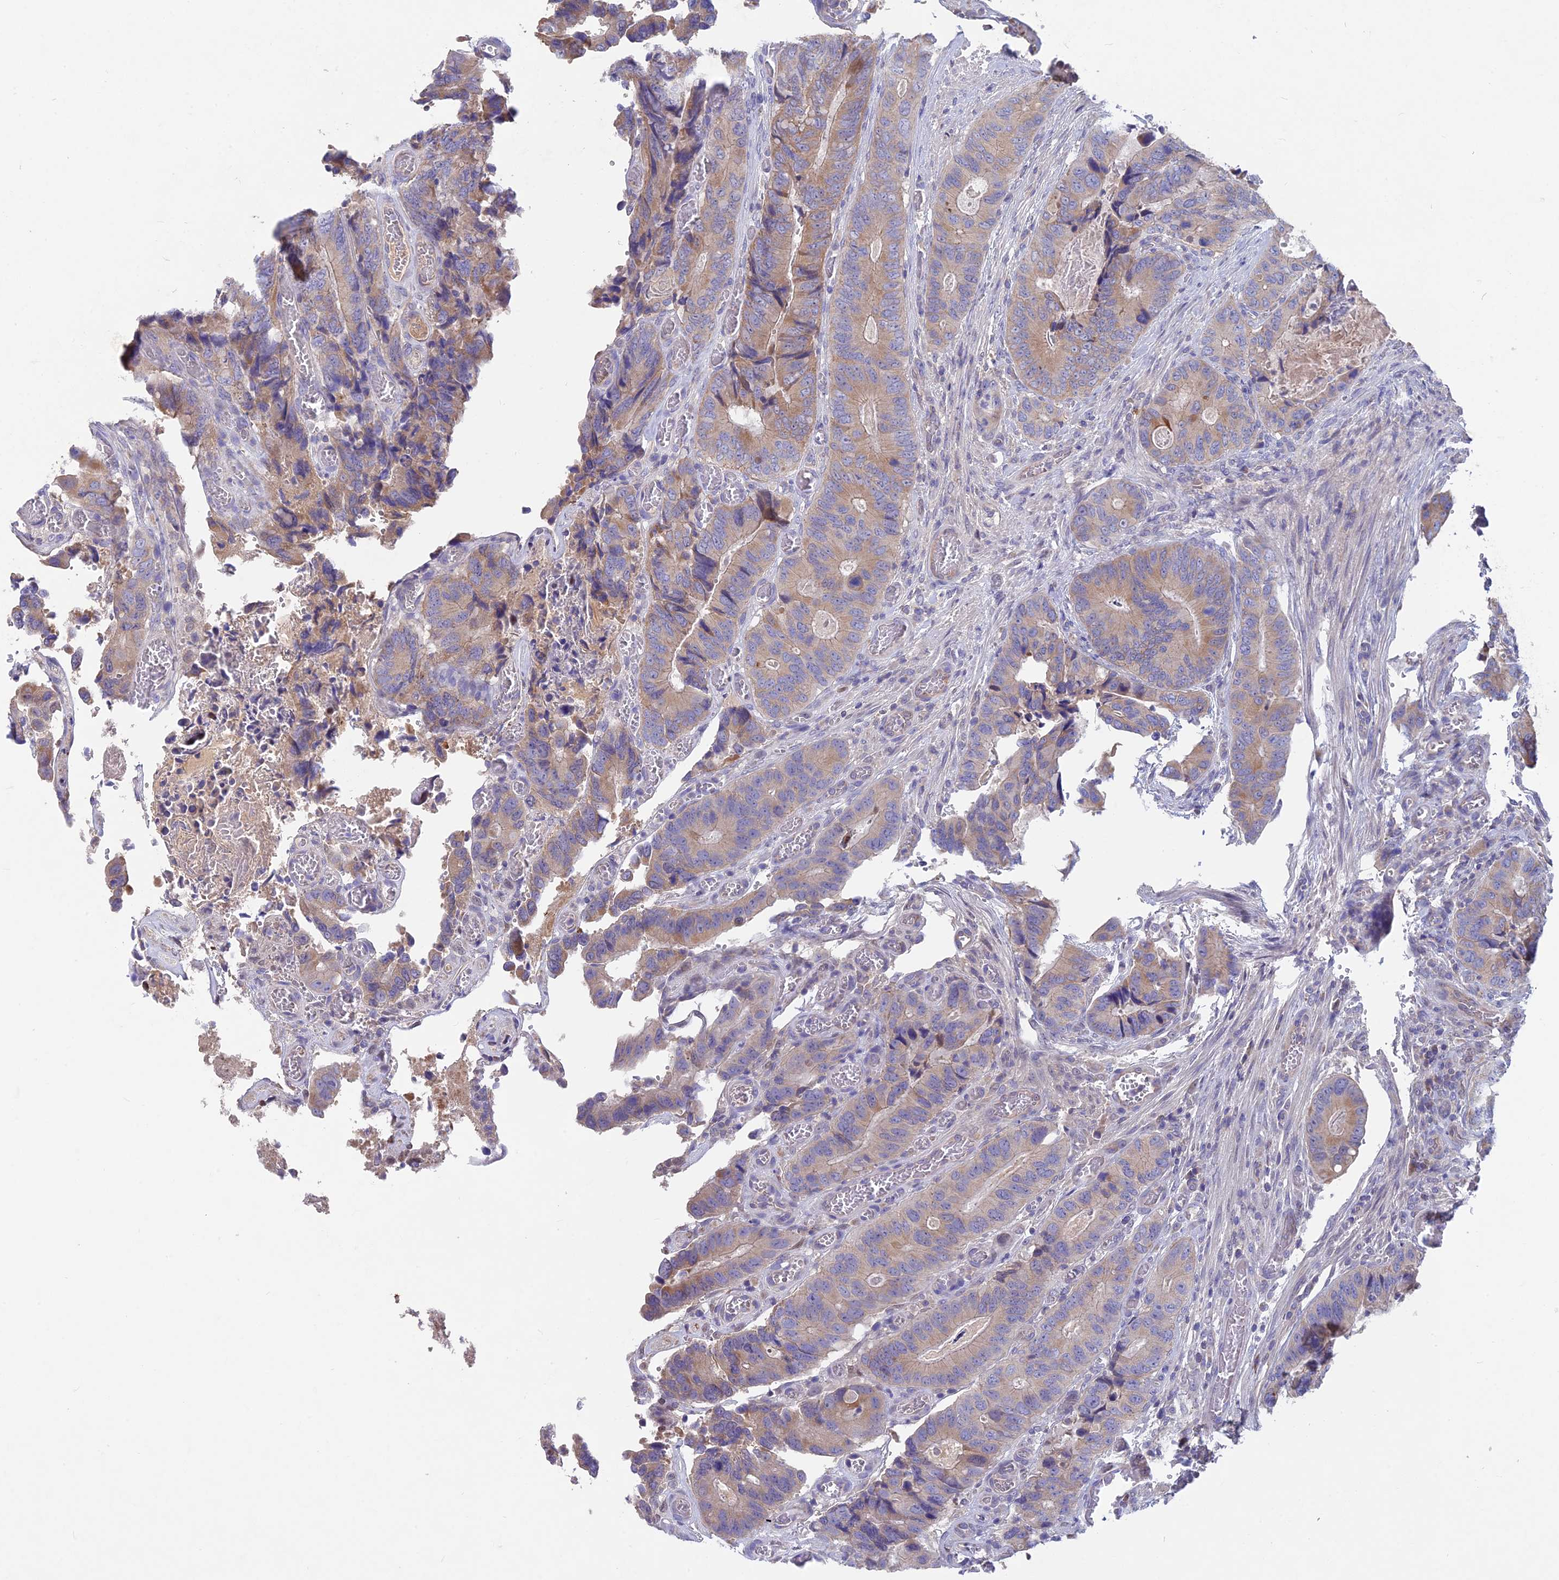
{"staining": {"intensity": "moderate", "quantity": "25%-75%", "location": "cytoplasmic/membranous"}, "tissue": "colorectal cancer", "cell_type": "Tumor cells", "image_type": "cancer", "snomed": [{"axis": "morphology", "description": "Adenocarcinoma, NOS"}, {"axis": "topography", "description": "Colon"}], "caption": "High-magnification brightfield microscopy of colorectal cancer (adenocarcinoma) stained with DAB (3,3'-diaminobenzidine) (brown) and counterstained with hematoxylin (blue). tumor cells exhibit moderate cytoplasmic/membranous expression is present in about25%-75% of cells.", "gene": "PZP", "patient": {"sex": "male", "age": 84}}